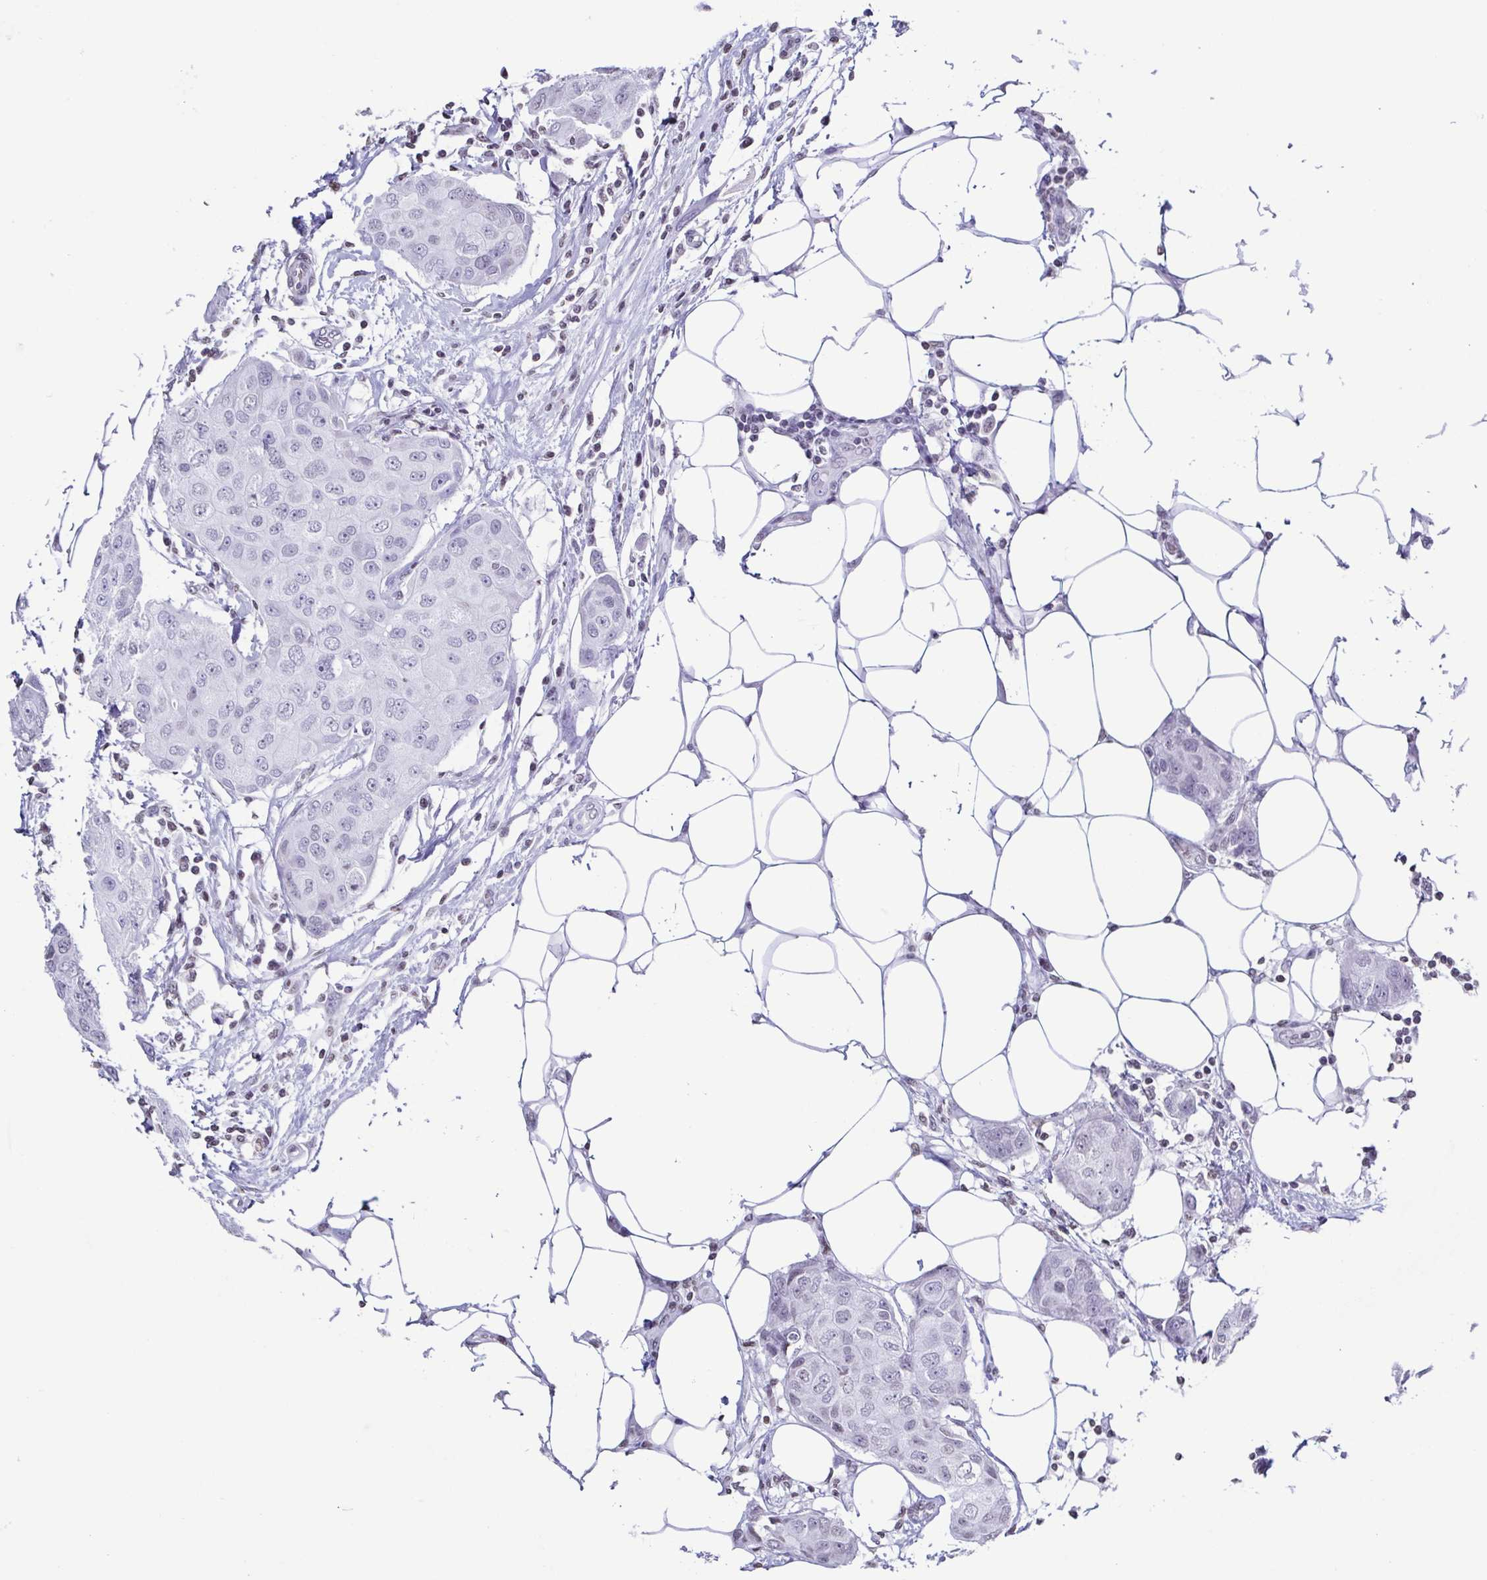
{"staining": {"intensity": "negative", "quantity": "none", "location": "none"}, "tissue": "breast cancer", "cell_type": "Tumor cells", "image_type": "cancer", "snomed": [{"axis": "morphology", "description": "Duct carcinoma"}, {"axis": "topography", "description": "Breast"}, {"axis": "topography", "description": "Lymph node"}], "caption": "Human invasive ductal carcinoma (breast) stained for a protein using immunohistochemistry (IHC) exhibits no positivity in tumor cells.", "gene": "VCY1B", "patient": {"sex": "female", "age": 80}}